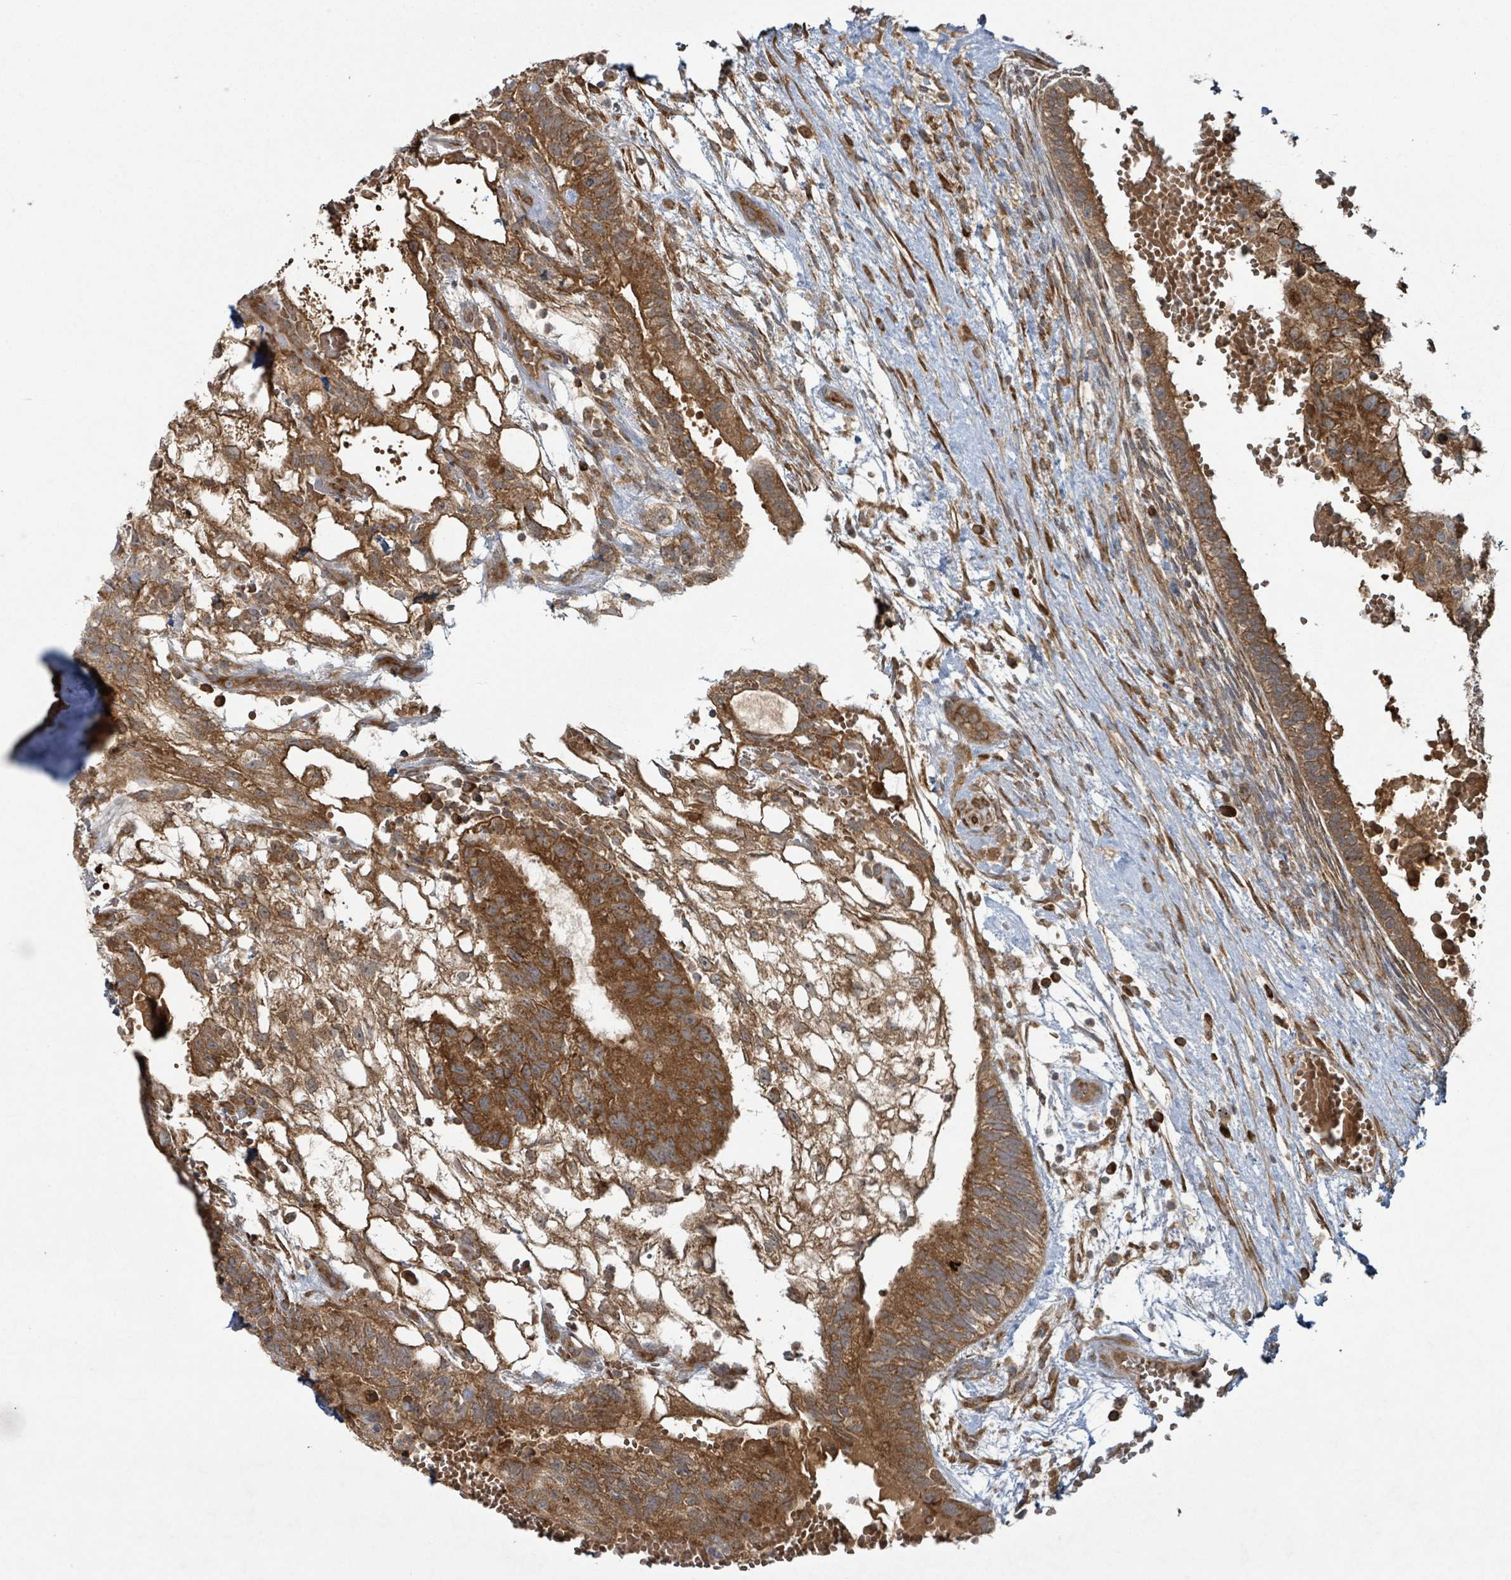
{"staining": {"intensity": "strong", "quantity": ">75%", "location": "cytoplasmic/membranous"}, "tissue": "testis cancer", "cell_type": "Tumor cells", "image_type": "cancer", "snomed": [{"axis": "morphology", "description": "Normal tissue, NOS"}, {"axis": "morphology", "description": "Carcinoma, Embryonal, NOS"}, {"axis": "topography", "description": "Testis"}], "caption": "IHC photomicrograph of neoplastic tissue: testis cancer stained using IHC exhibits high levels of strong protein expression localized specifically in the cytoplasmic/membranous of tumor cells, appearing as a cytoplasmic/membranous brown color.", "gene": "OR51E1", "patient": {"sex": "male", "age": 32}}